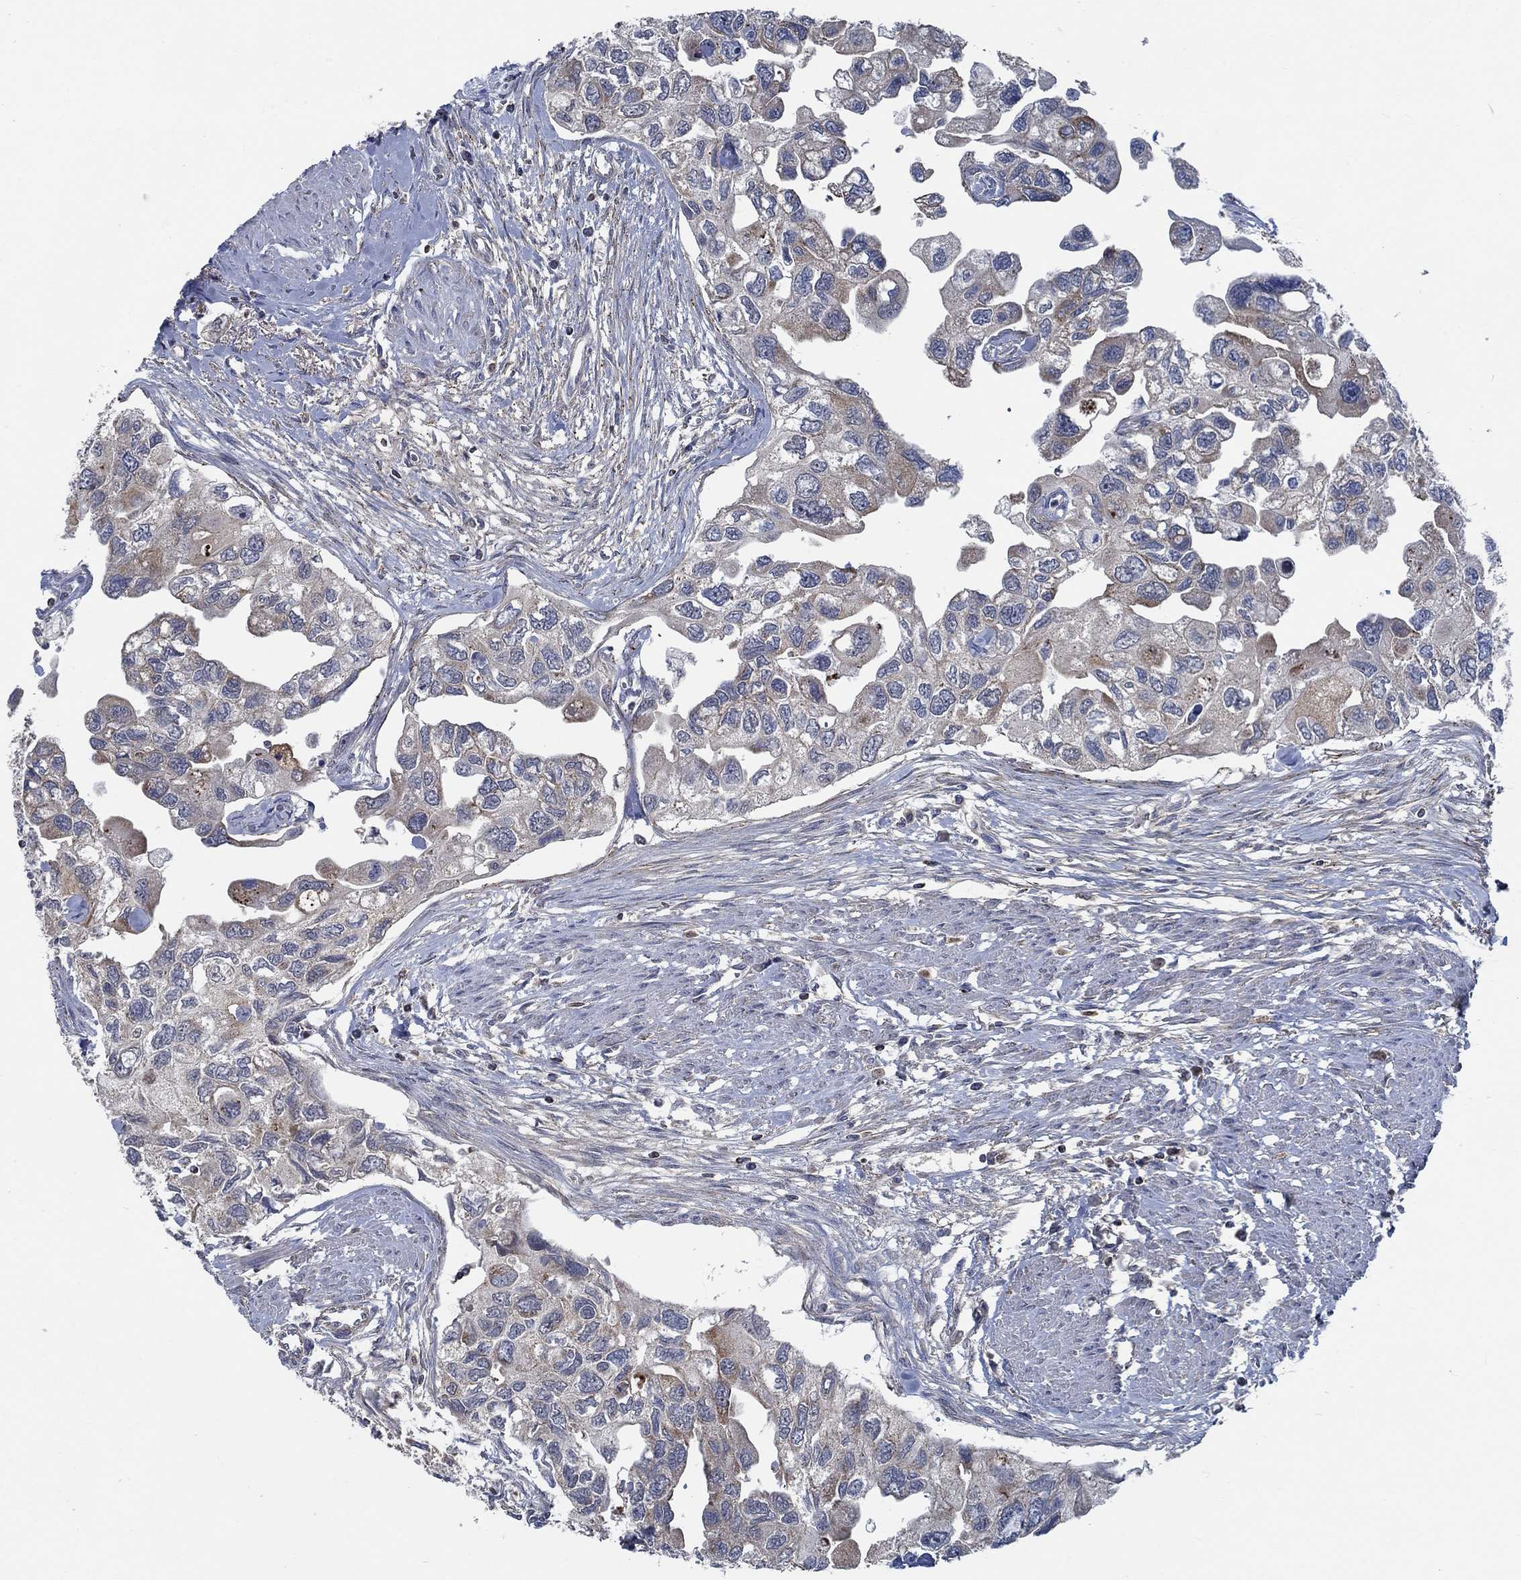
{"staining": {"intensity": "weak", "quantity": "25%-75%", "location": "cytoplasmic/membranous"}, "tissue": "urothelial cancer", "cell_type": "Tumor cells", "image_type": "cancer", "snomed": [{"axis": "morphology", "description": "Urothelial carcinoma, High grade"}, {"axis": "topography", "description": "Urinary bladder"}], "caption": "The histopathology image displays a brown stain indicating the presence of a protein in the cytoplasmic/membranous of tumor cells in urothelial cancer.", "gene": "STXBP6", "patient": {"sex": "male", "age": 59}}